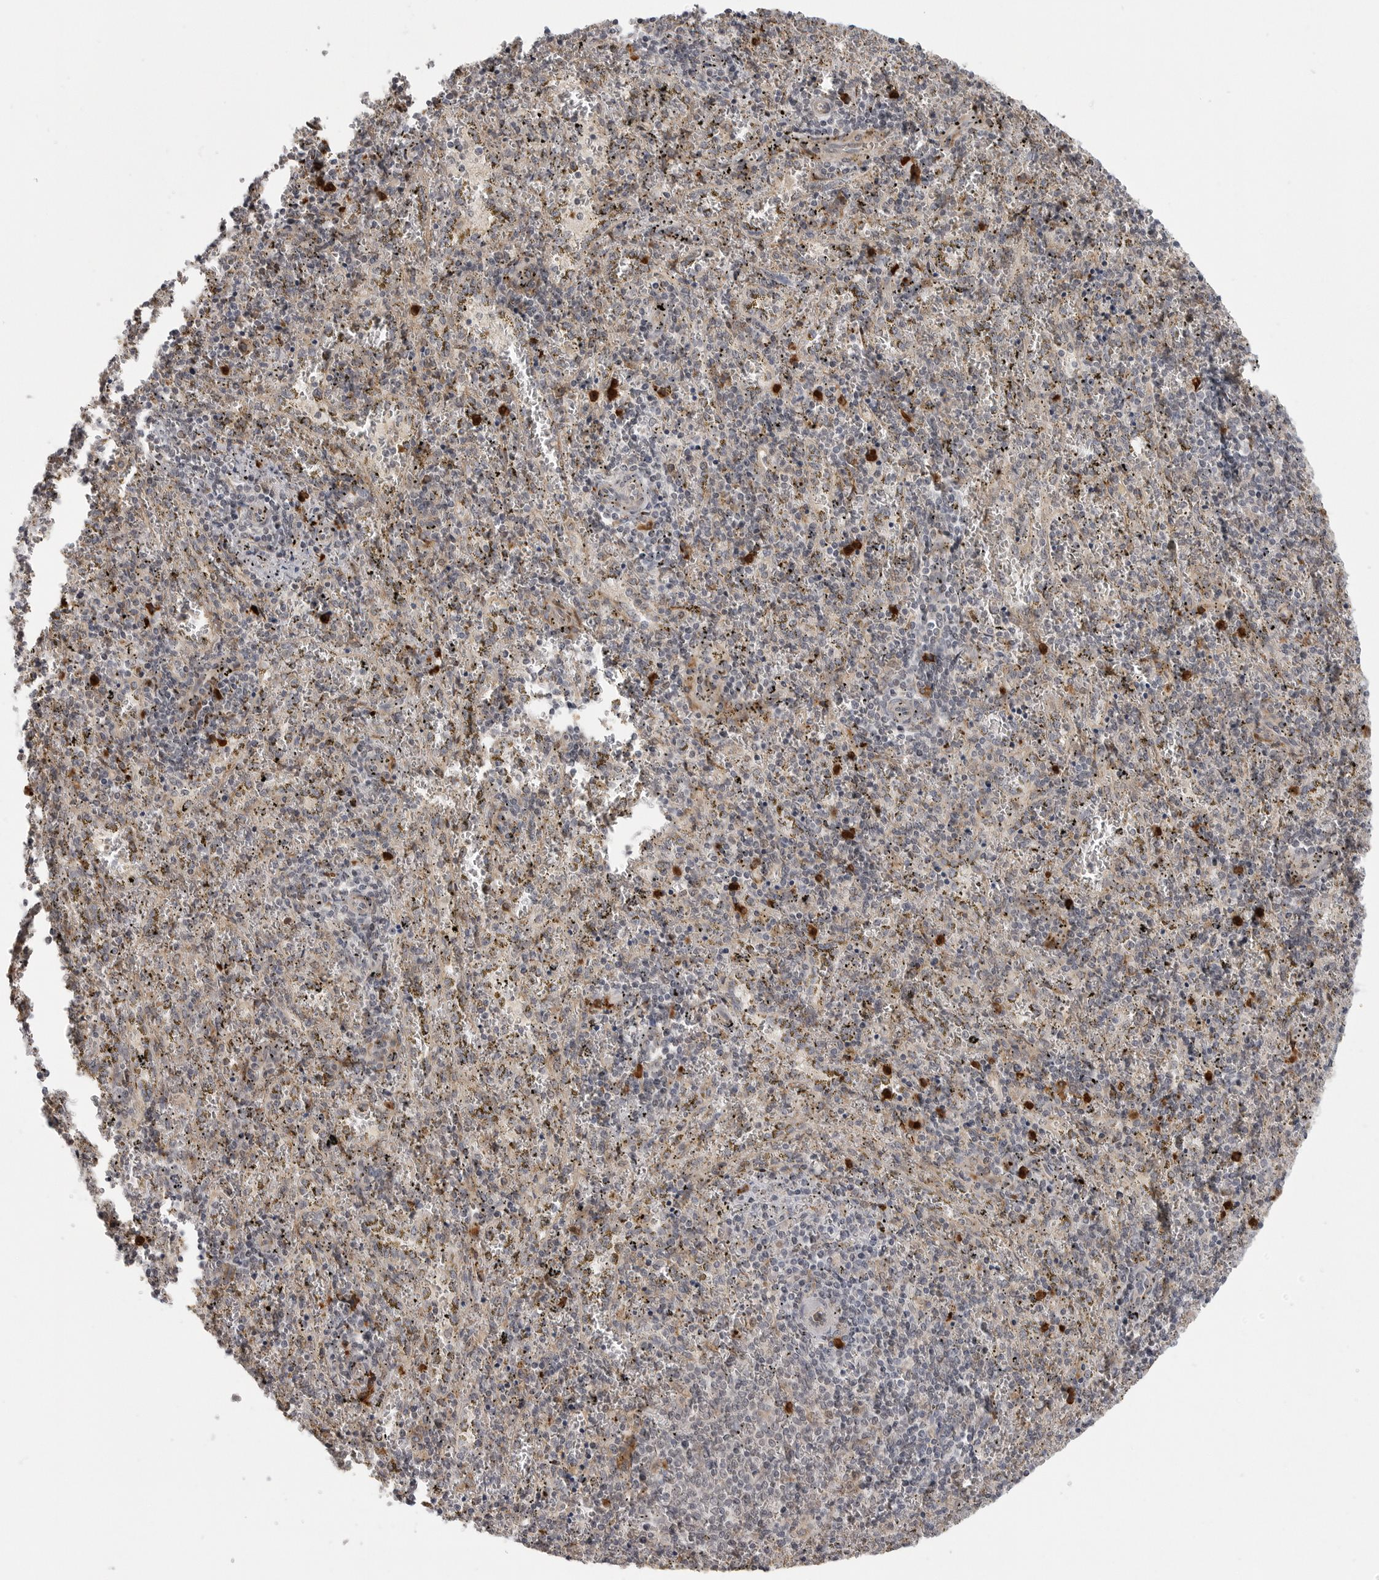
{"staining": {"intensity": "strong", "quantity": "<25%", "location": "cytoplasmic/membranous"}, "tissue": "spleen", "cell_type": "Cells in red pulp", "image_type": "normal", "snomed": [{"axis": "morphology", "description": "Normal tissue, NOS"}, {"axis": "topography", "description": "Spleen"}], "caption": "Protein expression by immunohistochemistry (IHC) demonstrates strong cytoplasmic/membranous staining in about <25% of cells in red pulp in unremarkable spleen.", "gene": "CEP295NL", "patient": {"sex": "male", "age": 11}}